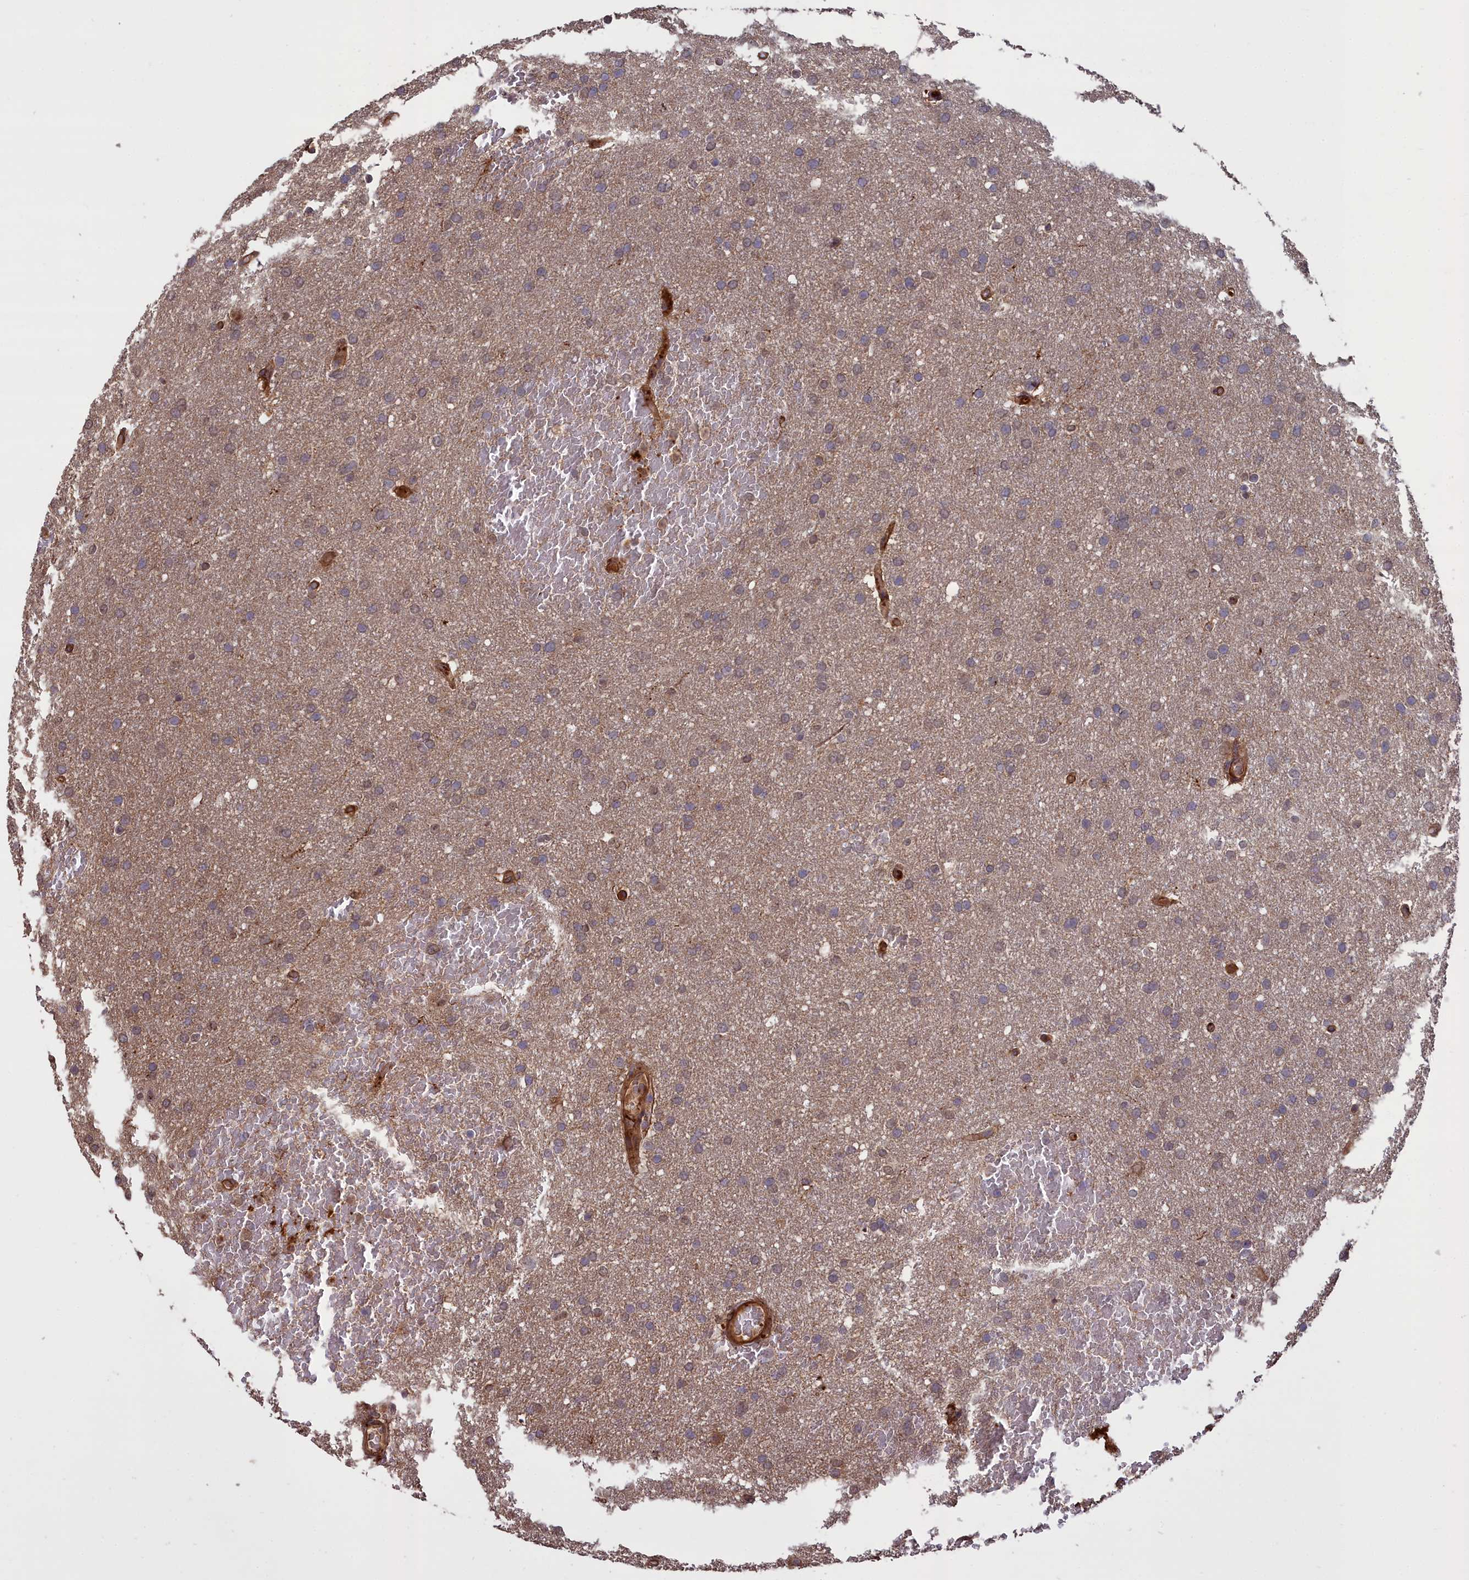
{"staining": {"intensity": "weak", "quantity": "25%-75%", "location": "cytoplasmic/membranous"}, "tissue": "glioma", "cell_type": "Tumor cells", "image_type": "cancer", "snomed": [{"axis": "morphology", "description": "Glioma, malignant, High grade"}, {"axis": "topography", "description": "Cerebral cortex"}], "caption": "The micrograph exhibits staining of malignant high-grade glioma, revealing weak cytoplasmic/membranous protein staining (brown color) within tumor cells.", "gene": "ATP6V0A2", "patient": {"sex": "female", "age": 36}}